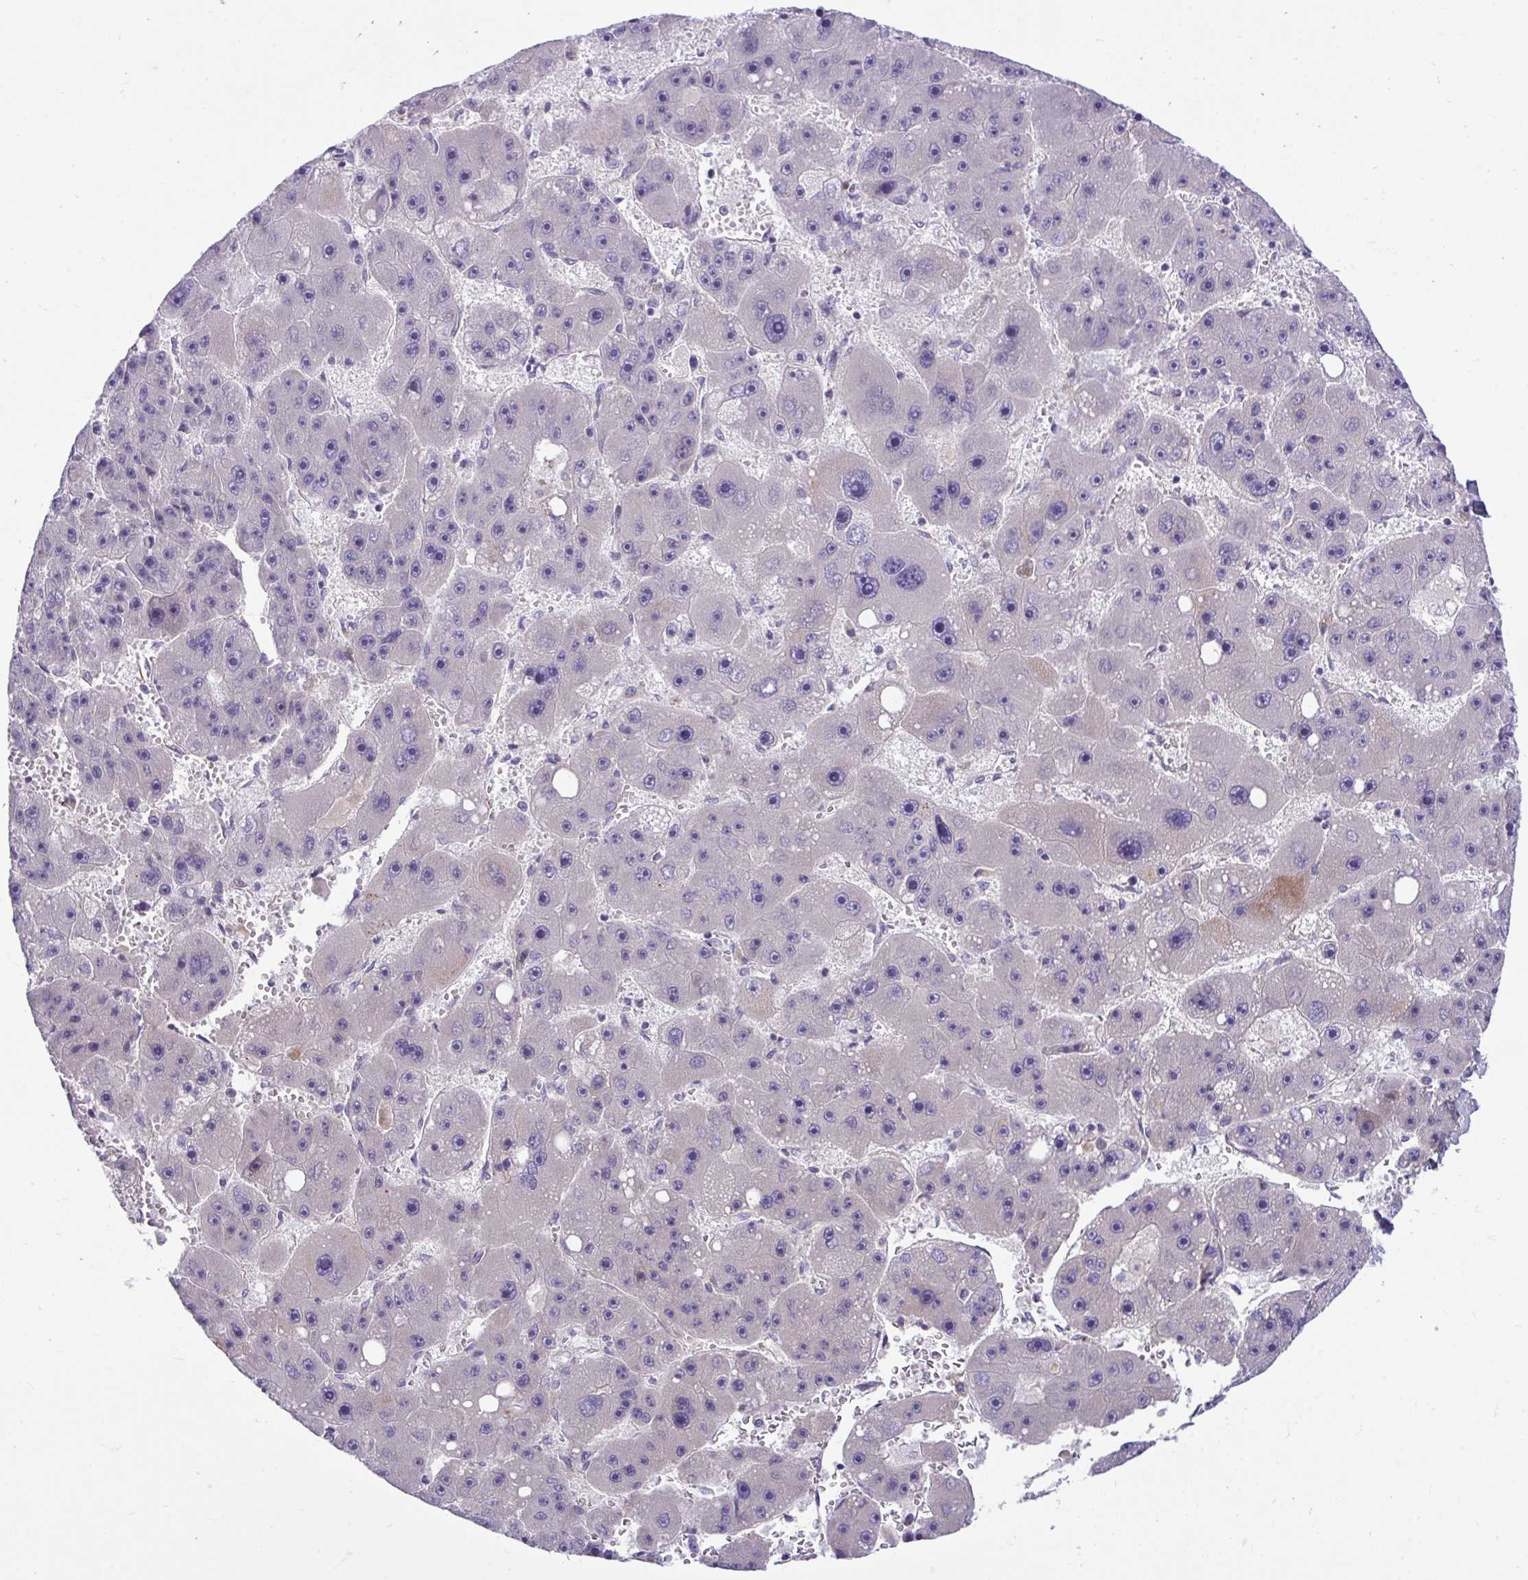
{"staining": {"intensity": "negative", "quantity": "none", "location": "none"}, "tissue": "liver cancer", "cell_type": "Tumor cells", "image_type": "cancer", "snomed": [{"axis": "morphology", "description": "Carcinoma, Hepatocellular, NOS"}, {"axis": "topography", "description": "Liver"}], "caption": "Human hepatocellular carcinoma (liver) stained for a protein using immunohistochemistry (IHC) demonstrates no positivity in tumor cells.", "gene": "PIGZ", "patient": {"sex": "female", "age": 61}}